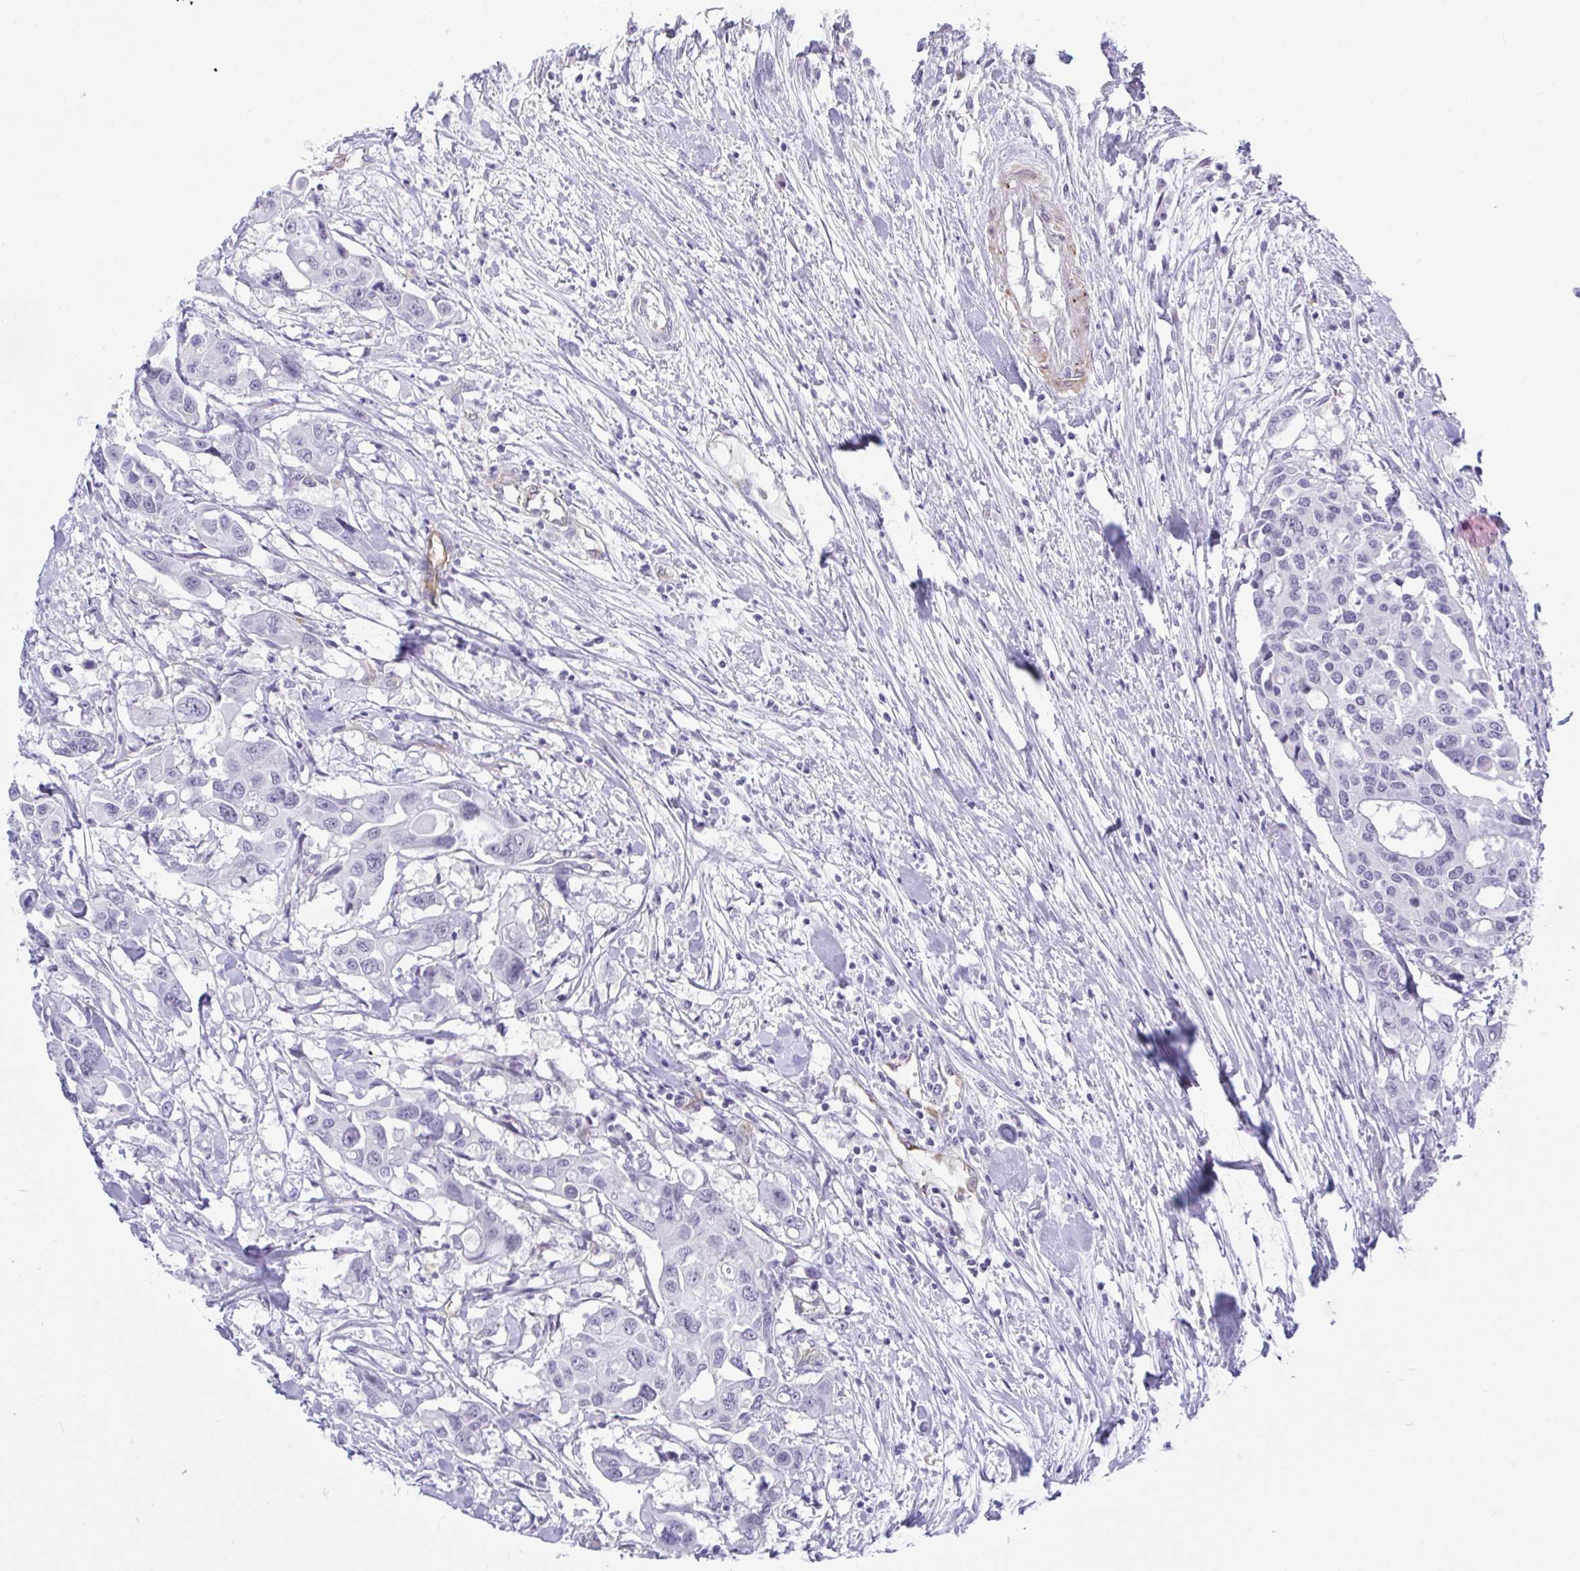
{"staining": {"intensity": "negative", "quantity": "none", "location": "none"}, "tissue": "colorectal cancer", "cell_type": "Tumor cells", "image_type": "cancer", "snomed": [{"axis": "morphology", "description": "Adenocarcinoma, NOS"}, {"axis": "topography", "description": "Colon"}], "caption": "Immunohistochemistry of adenocarcinoma (colorectal) reveals no positivity in tumor cells. The staining was performed using DAB to visualize the protein expression in brown, while the nuclei were stained in blue with hematoxylin (Magnification: 20x).", "gene": "EML1", "patient": {"sex": "male", "age": 77}}